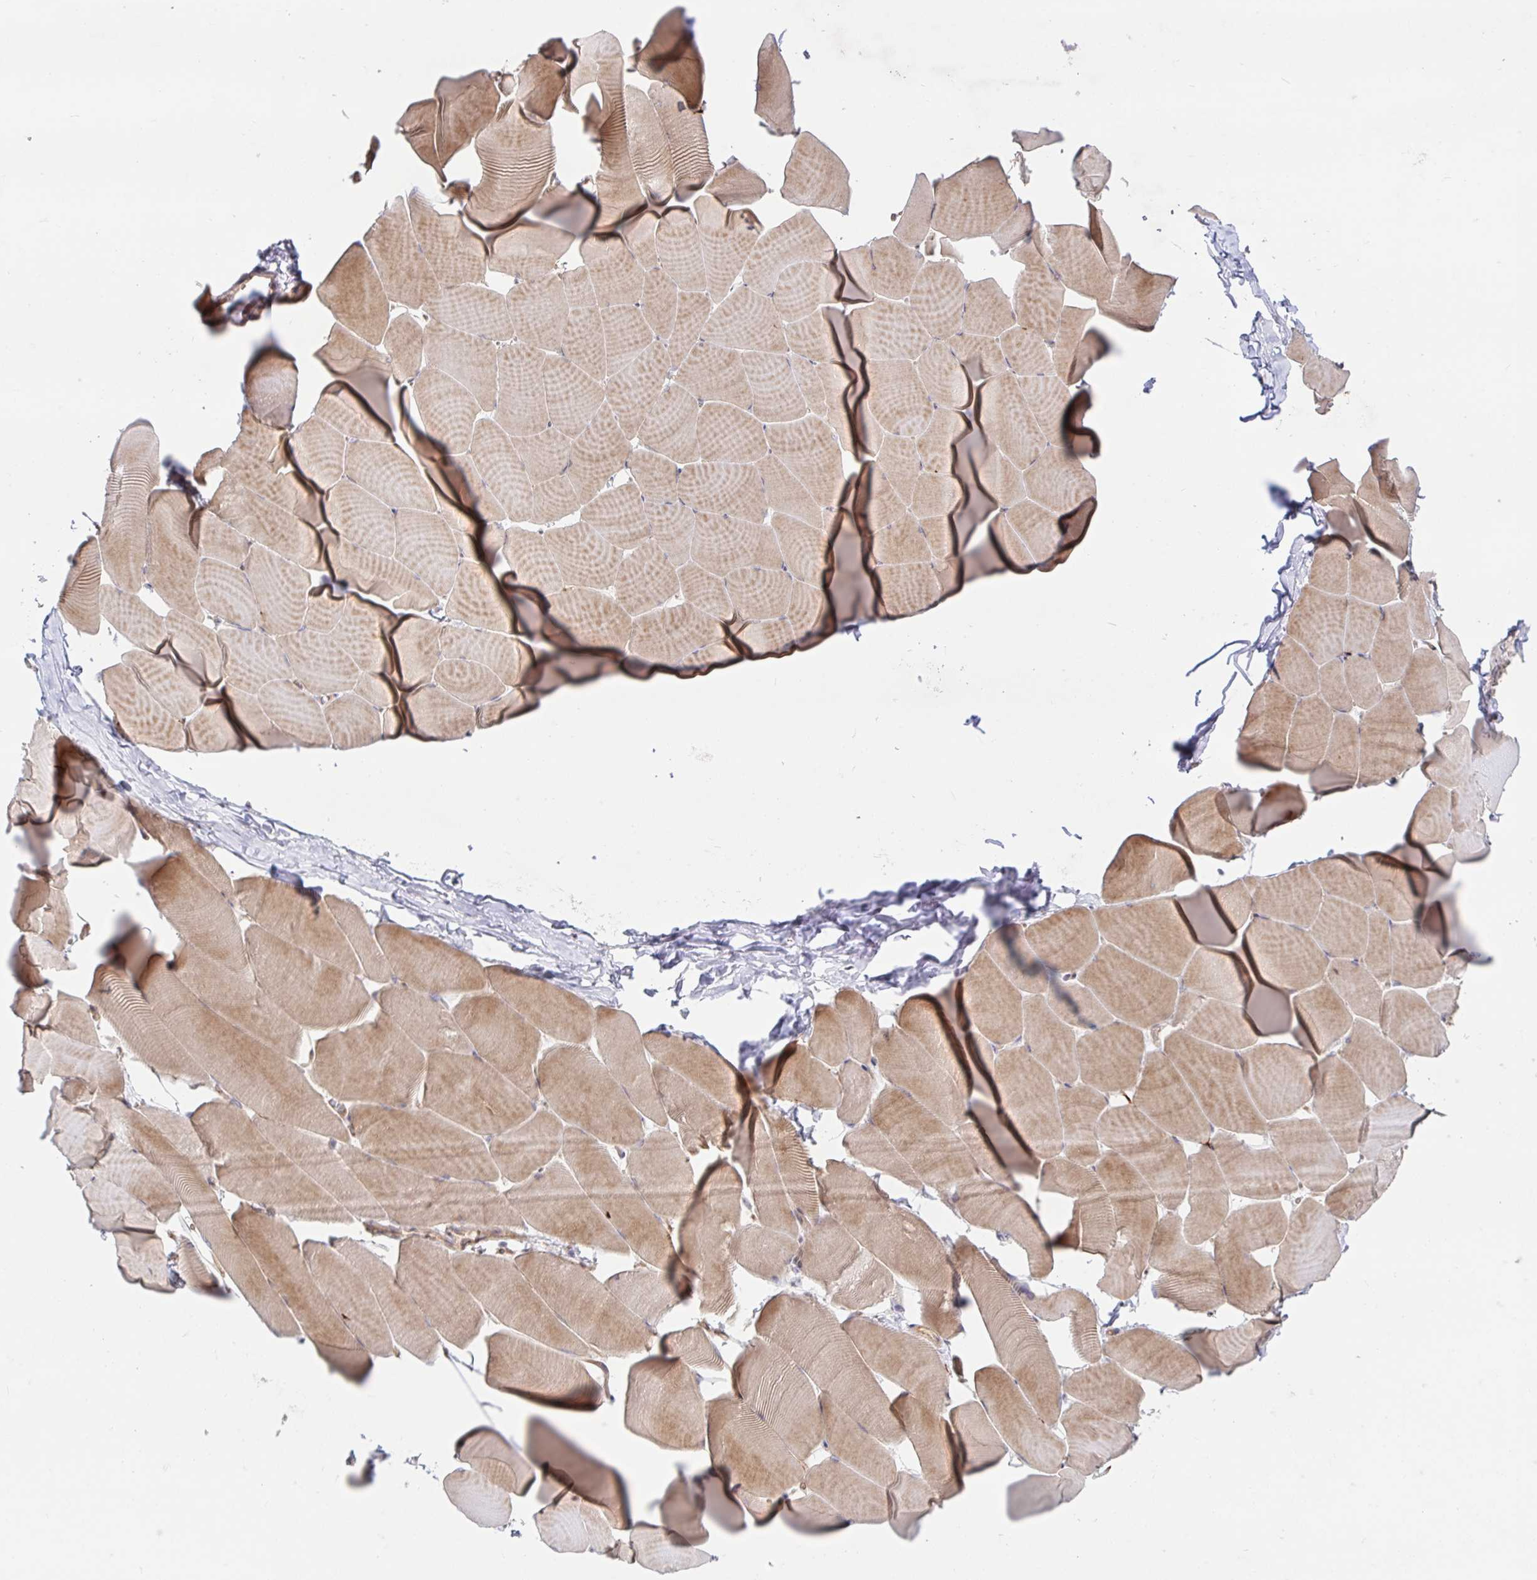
{"staining": {"intensity": "moderate", "quantity": "25%-75%", "location": "cytoplasmic/membranous"}, "tissue": "skeletal muscle", "cell_type": "Myocytes", "image_type": "normal", "snomed": [{"axis": "morphology", "description": "Normal tissue, NOS"}, {"axis": "topography", "description": "Skeletal muscle"}], "caption": "The immunohistochemical stain labels moderate cytoplasmic/membranous positivity in myocytes of benign skeletal muscle.", "gene": "AACS", "patient": {"sex": "male", "age": 25}}